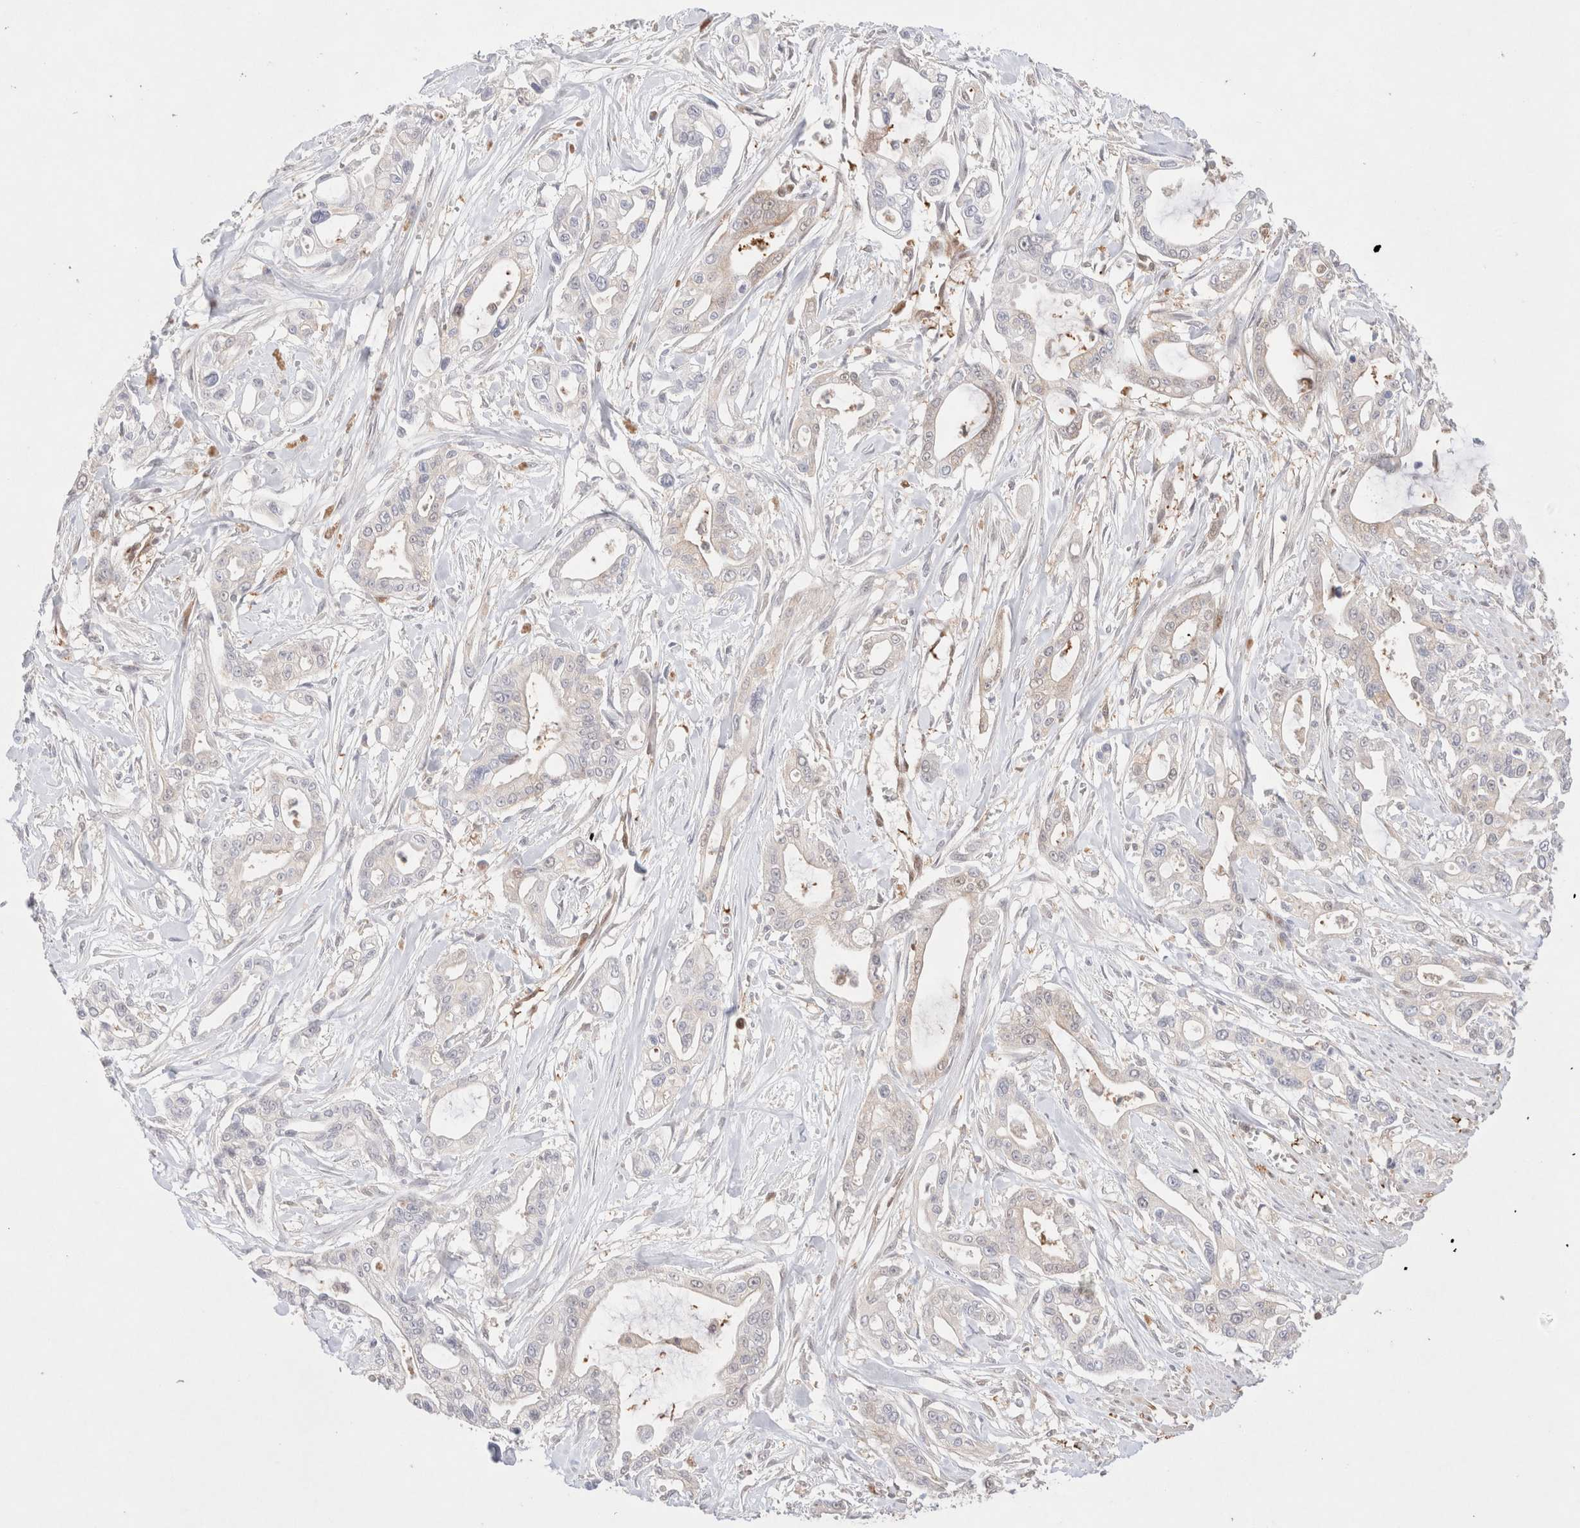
{"staining": {"intensity": "negative", "quantity": "none", "location": "none"}, "tissue": "pancreatic cancer", "cell_type": "Tumor cells", "image_type": "cancer", "snomed": [{"axis": "morphology", "description": "Adenocarcinoma, NOS"}, {"axis": "topography", "description": "Pancreas"}], "caption": "Tumor cells show no significant protein positivity in pancreatic adenocarcinoma. (IHC, brightfield microscopy, high magnification).", "gene": "STARD10", "patient": {"sex": "male", "age": 68}}